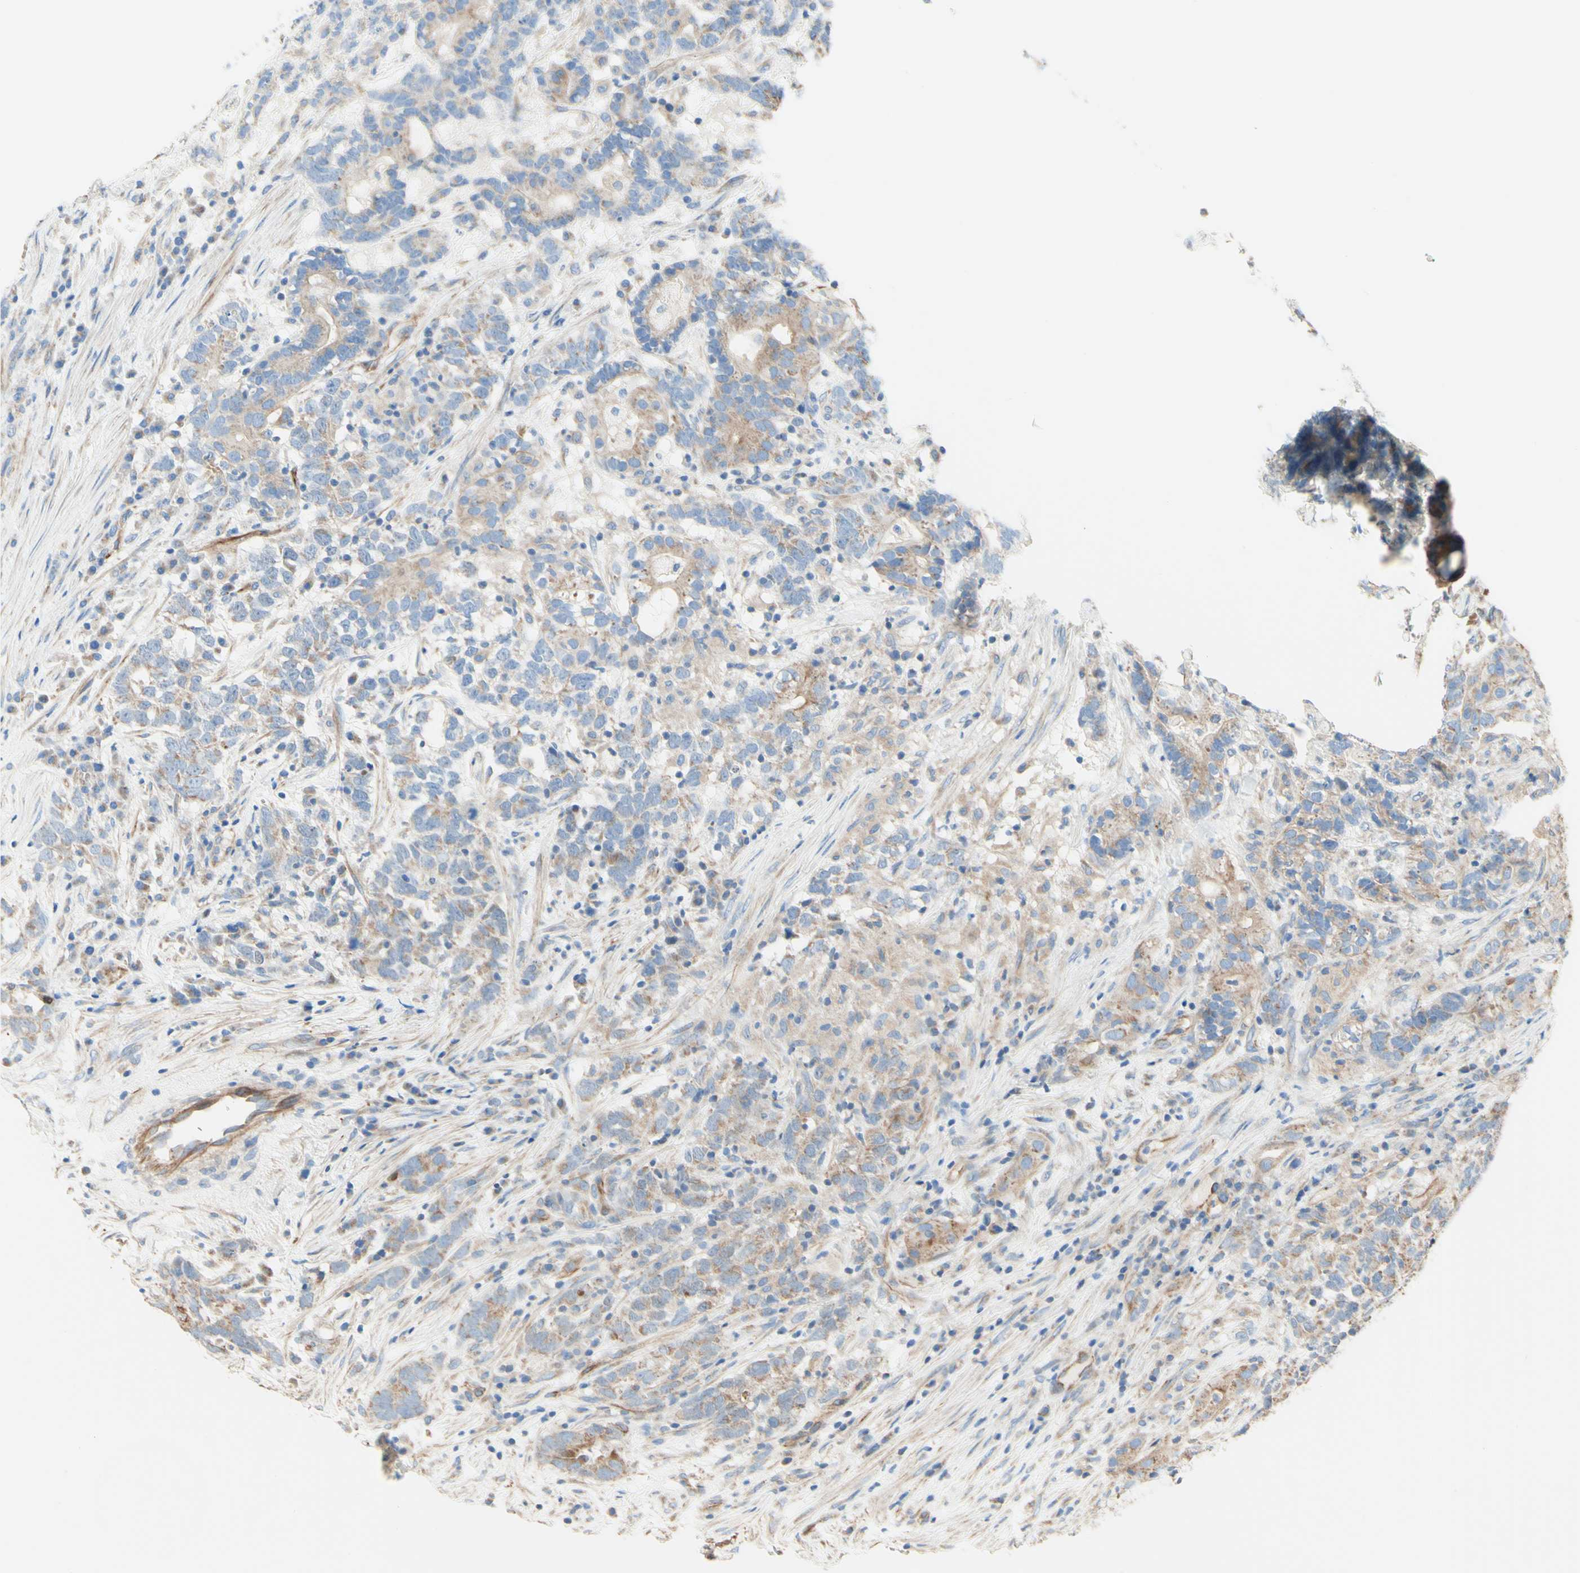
{"staining": {"intensity": "weak", "quantity": ">75%", "location": "cytoplasmic/membranous"}, "tissue": "testis cancer", "cell_type": "Tumor cells", "image_type": "cancer", "snomed": [{"axis": "morphology", "description": "Carcinoma, Embryonal, NOS"}, {"axis": "topography", "description": "Testis"}], "caption": "Testis embryonal carcinoma stained for a protein exhibits weak cytoplasmic/membranous positivity in tumor cells.", "gene": "ENDOD1", "patient": {"sex": "male", "age": 26}}